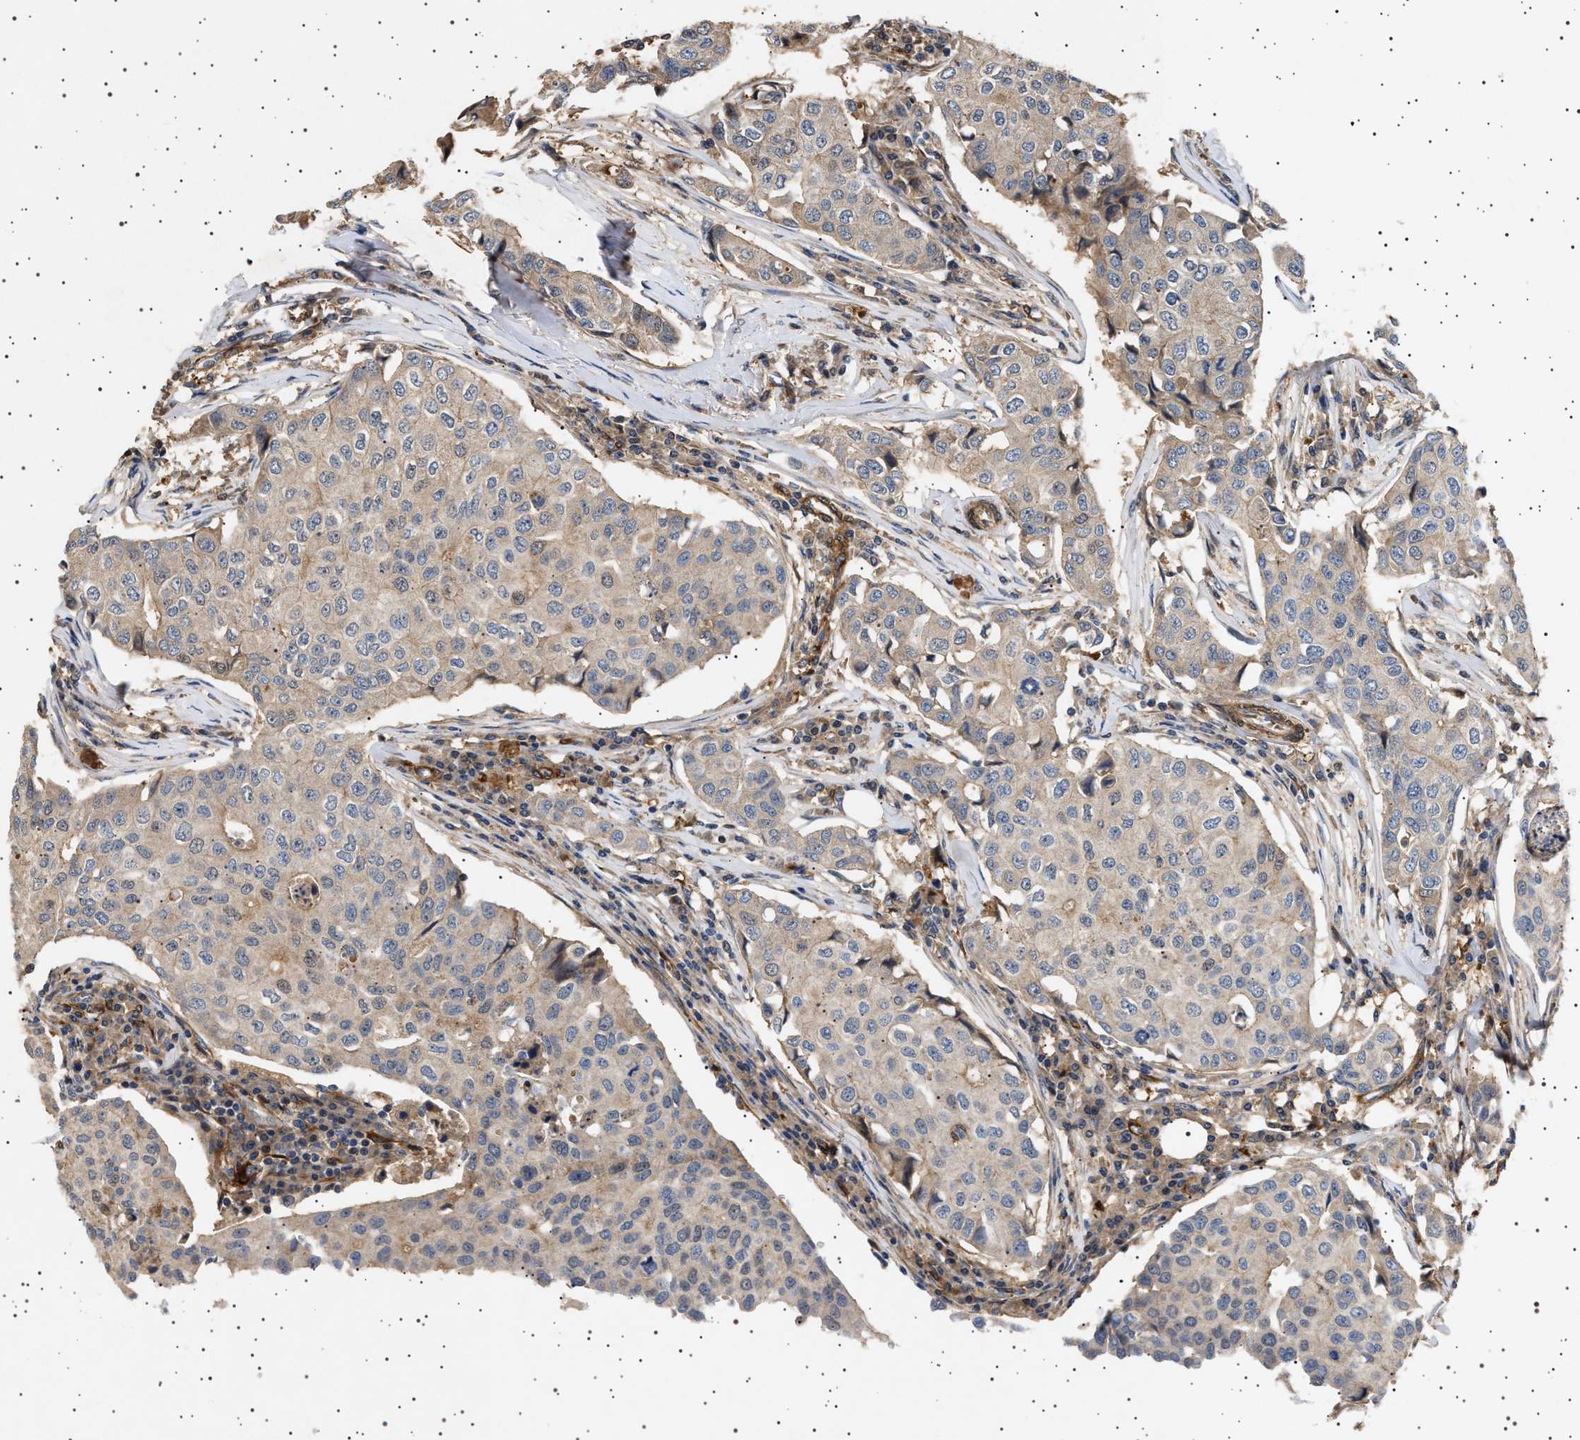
{"staining": {"intensity": "weak", "quantity": "<25%", "location": "cytoplasmic/membranous"}, "tissue": "breast cancer", "cell_type": "Tumor cells", "image_type": "cancer", "snomed": [{"axis": "morphology", "description": "Duct carcinoma"}, {"axis": "topography", "description": "Breast"}], "caption": "DAB immunohistochemical staining of breast cancer (intraductal carcinoma) reveals no significant expression in tumor cells. (DAB immunohistochemistry with hematoxylin counter stain).", "gene": "GUCY1B1", "patient": {"sex": "female", "age": 80}}